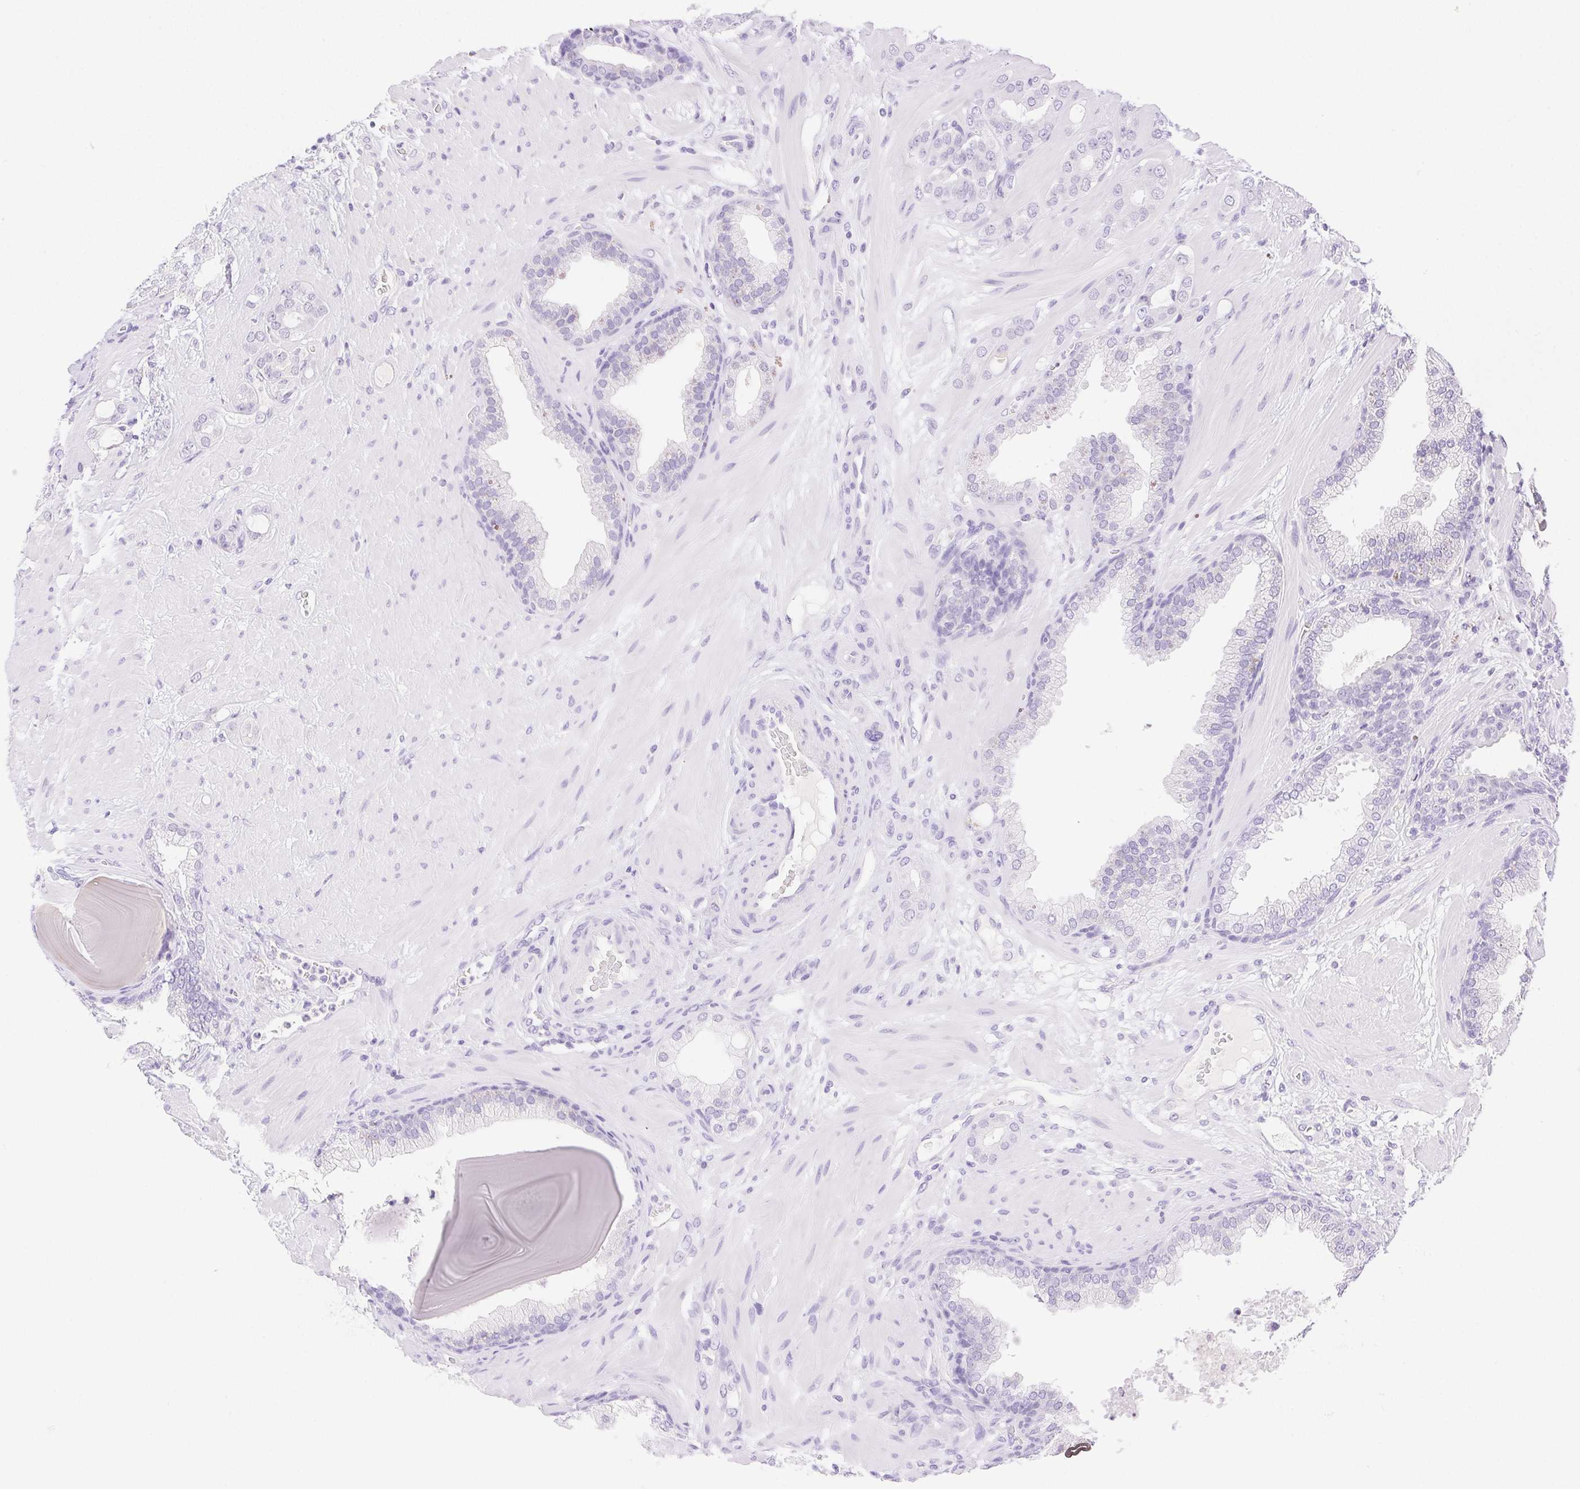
{"staining": {"intensity": "negative", "quantity": "none", "location": "none"}, "tissue": "prostate cancer", "cell_type": "Tumor cells", "image_type": "cancer", "snomed": [{"axis": "morphology", "description": "Adenocarcinoma, Low grade"}, {"axis": "topography", "description": "Prostate"}], "caption": "DAB (3,3'-diaminobenzidine) immunohistochemical staining of human prostate cancer displays no significant staining in tumor cells. (Brightfield microscopy of DAB IHC at high magnification).", "gene": "SPACA4", "patient": {"sex": "male", "age": 57}}